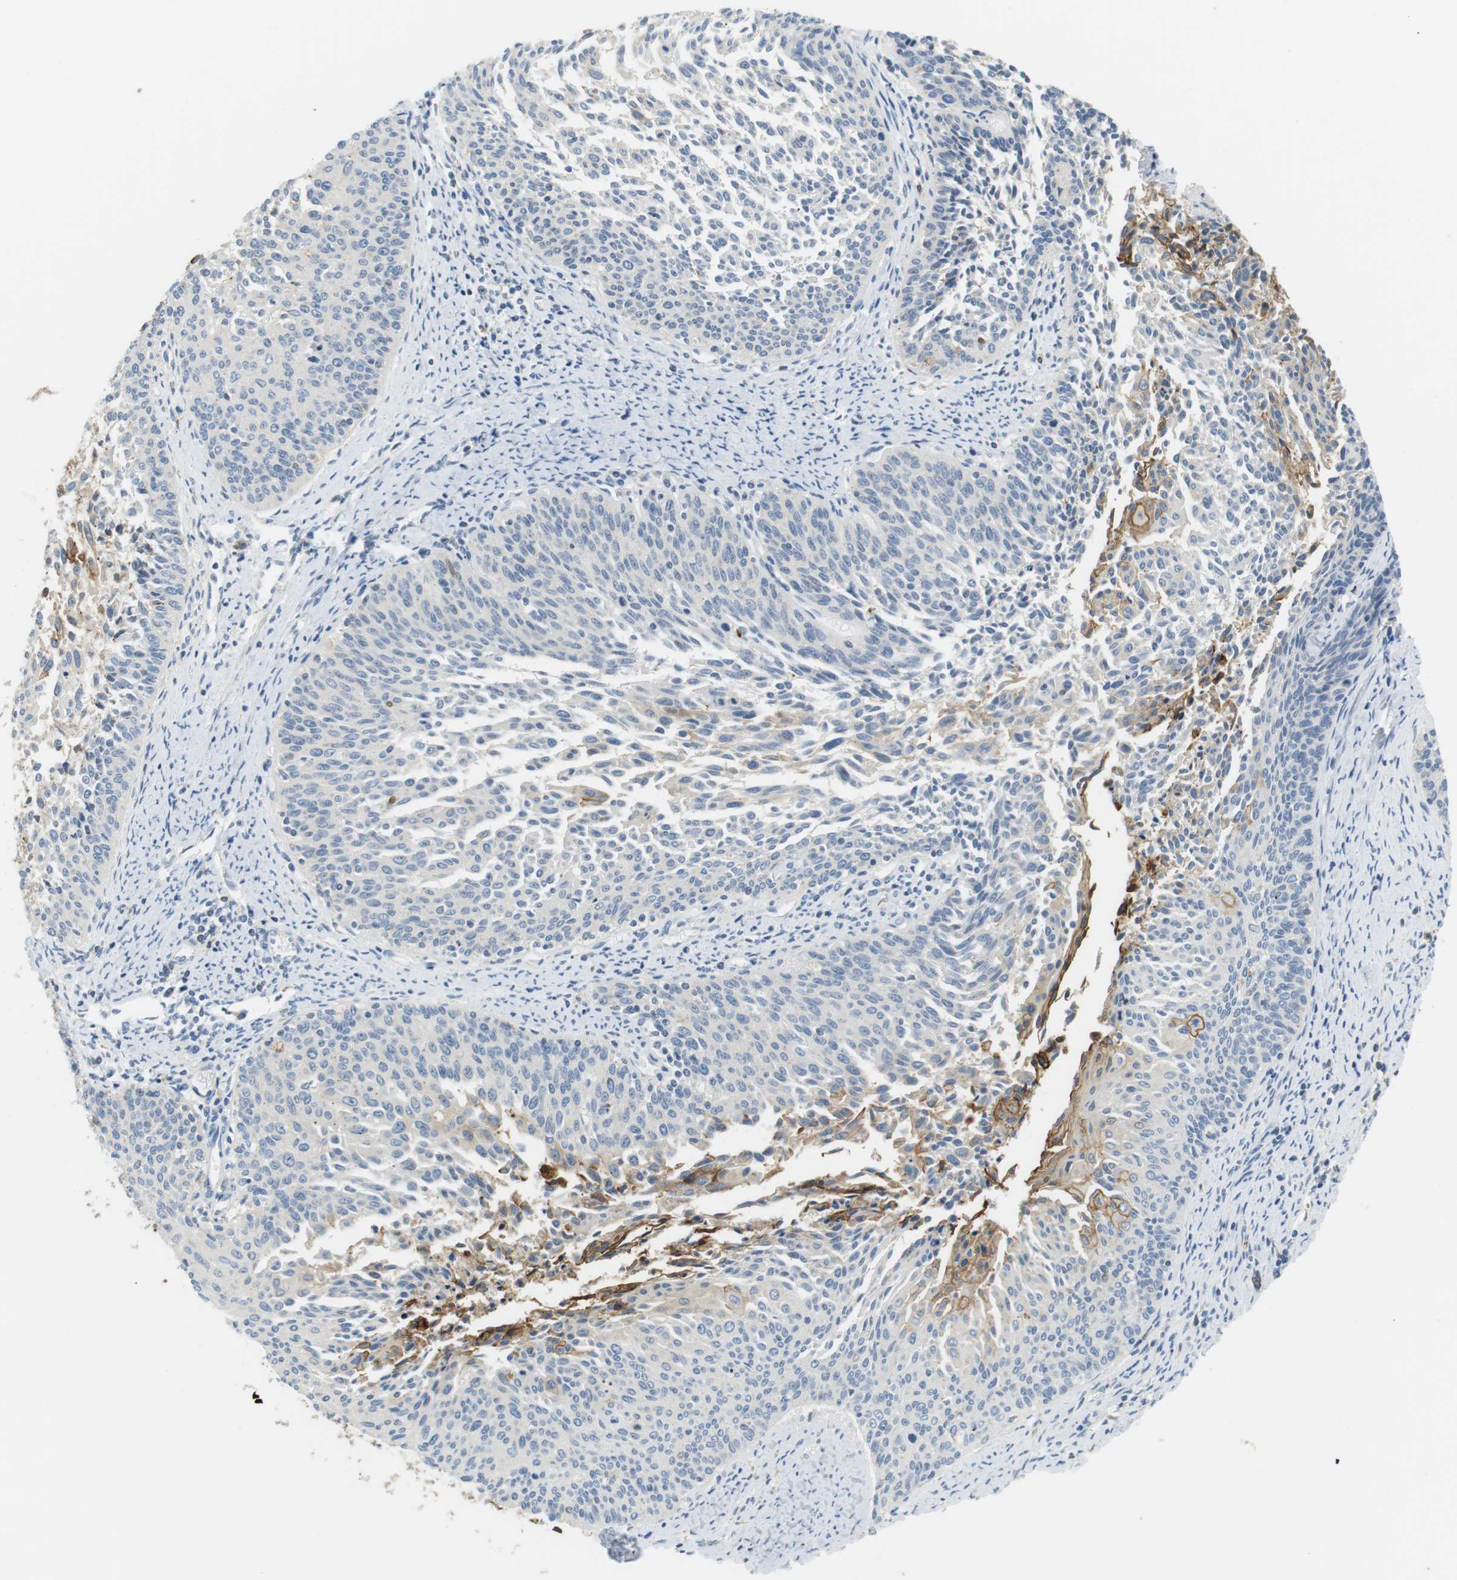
{"staining": {"intensity": "negative", "quantity": "none", "location": "none"}, "tissue": "cervical cancer", "cell_type": "Tumor cells", "image_type": "cancer", "snomed": [{"axis": "morphology", "description": "Squamous cell carcinoma, NOS"}, {"axis": "topography", "description": "Cervix"}], "caption": "Squamous cell carcinoma (cervical) was stained to show a protein in brown. There is no significant expression in tumor cells.", "gene": "P2RY1", "patient": {"sex": "female", "age": 55}}